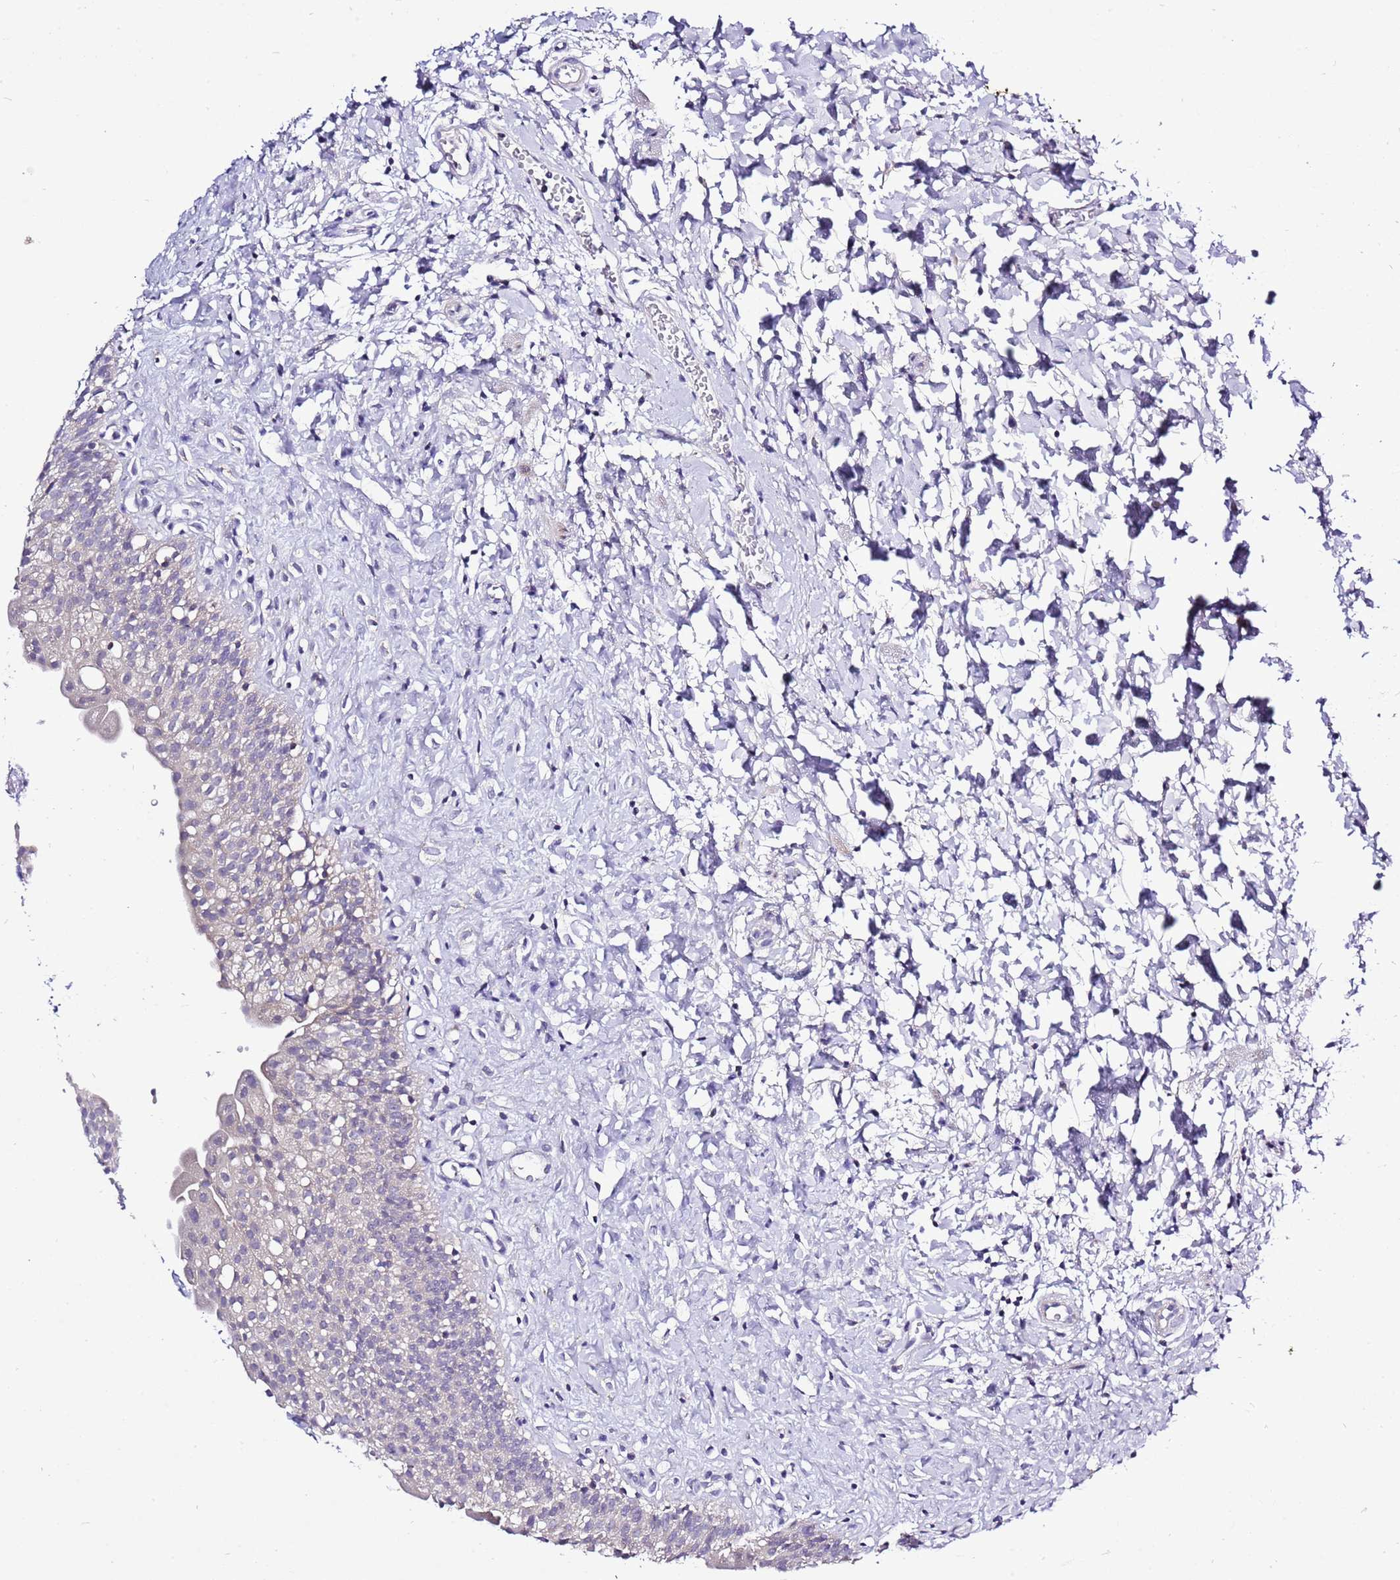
{"staining": {"intensity": "negative", "quantity": "none", "location": "none"}, "tissue": "urinary bladder", "cell_type": "Urothelial cells", "image_type": "normal", "snomed": [{"axis": "morphology", "description": "Normal tissue, NOS"}, {"axis": "topography", "description": "Urinary bladder"}], "caption": "This is an IHC image of normal human urinary bladder. There is no expression in urothelial cells.", "gene": "GLCE", "patient": {"sex": "male", "age": 51}}